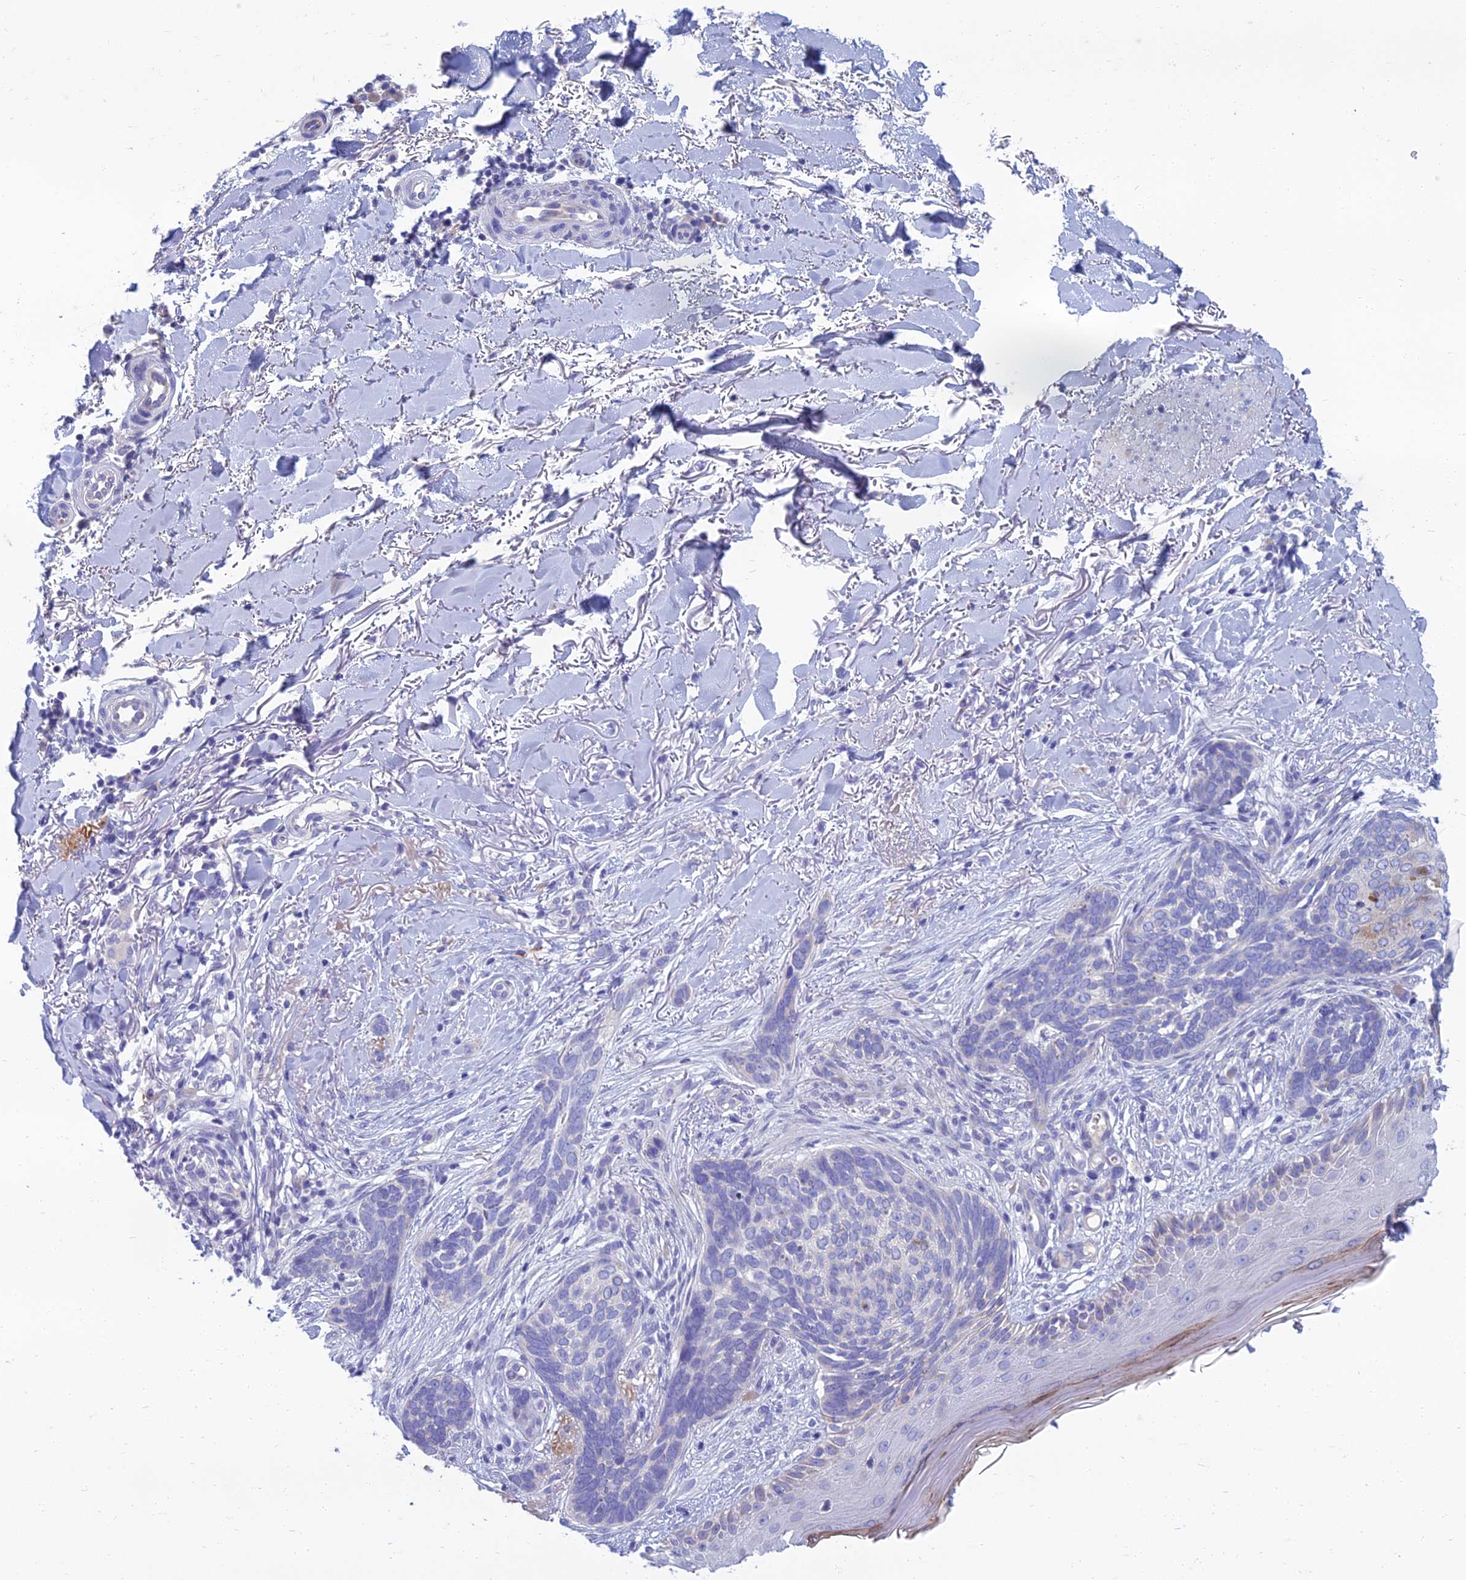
{"staining": {"intensity": "negative", "quantity": "none", "location": "none"}, "tissue": "skin cancer", "cell_type": "Tumor cells", "image_type": "cancer", "snomed": [{"axis": "morphology", "description": "Normal tissue, NOS"}, {"axis": "morphology", "description": "Basal cell carcinoma"}, {"axis": "topography", "description": "Skin"}], "caption": "DAB immunohistochemical staining of human skin cancer (basal cell carcinoma) demonstrates no significant staining in tumor cells. (Stains: DAB (3,3'-diaminobenzidine) immunohistochemistry (IHC) with hematoxylin counter stain, Microscopy: brightfield microscopy at high magnification).", "gene": "SPTLC3", "patient": {"sex": "female", "age": 67}}